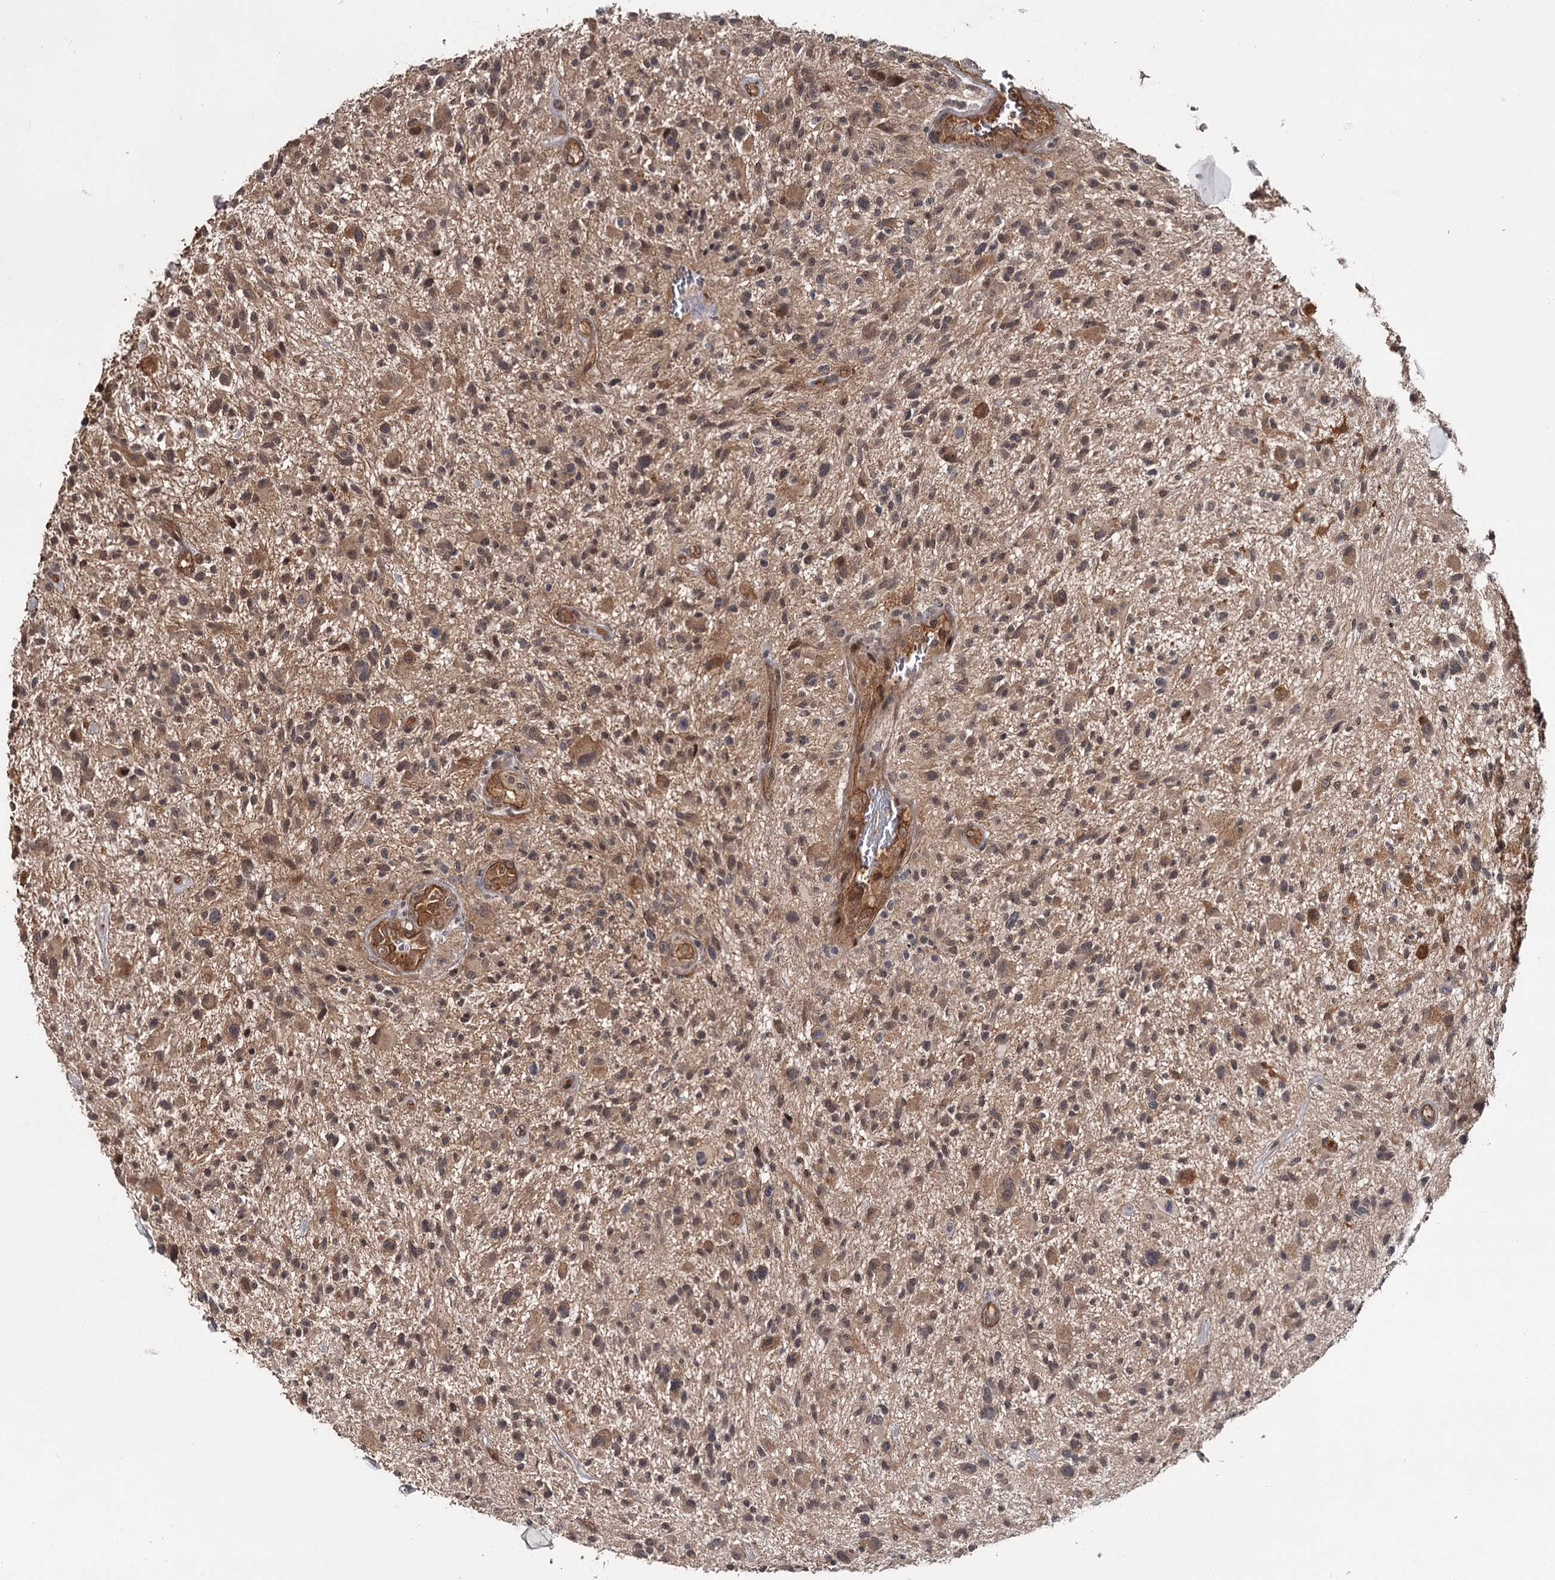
{"staining": {"intensity": "negative", "quantity": "none", "location": "none"}, "tissue": "glioma", "cell_type": "Tumor cells", "image_type": "cancer", "snomed": [{"axis": "morphology", "description": "Glioma, malignant, High grade"}, {"axis": "topography", "description": "Brain"}], "caption": "Tumor cells show no significant protein positivity in glioma. Nuclei are stained in blue.", "gene": "CDC42EP2", "patient": {"sex": "male", "age": 47}}